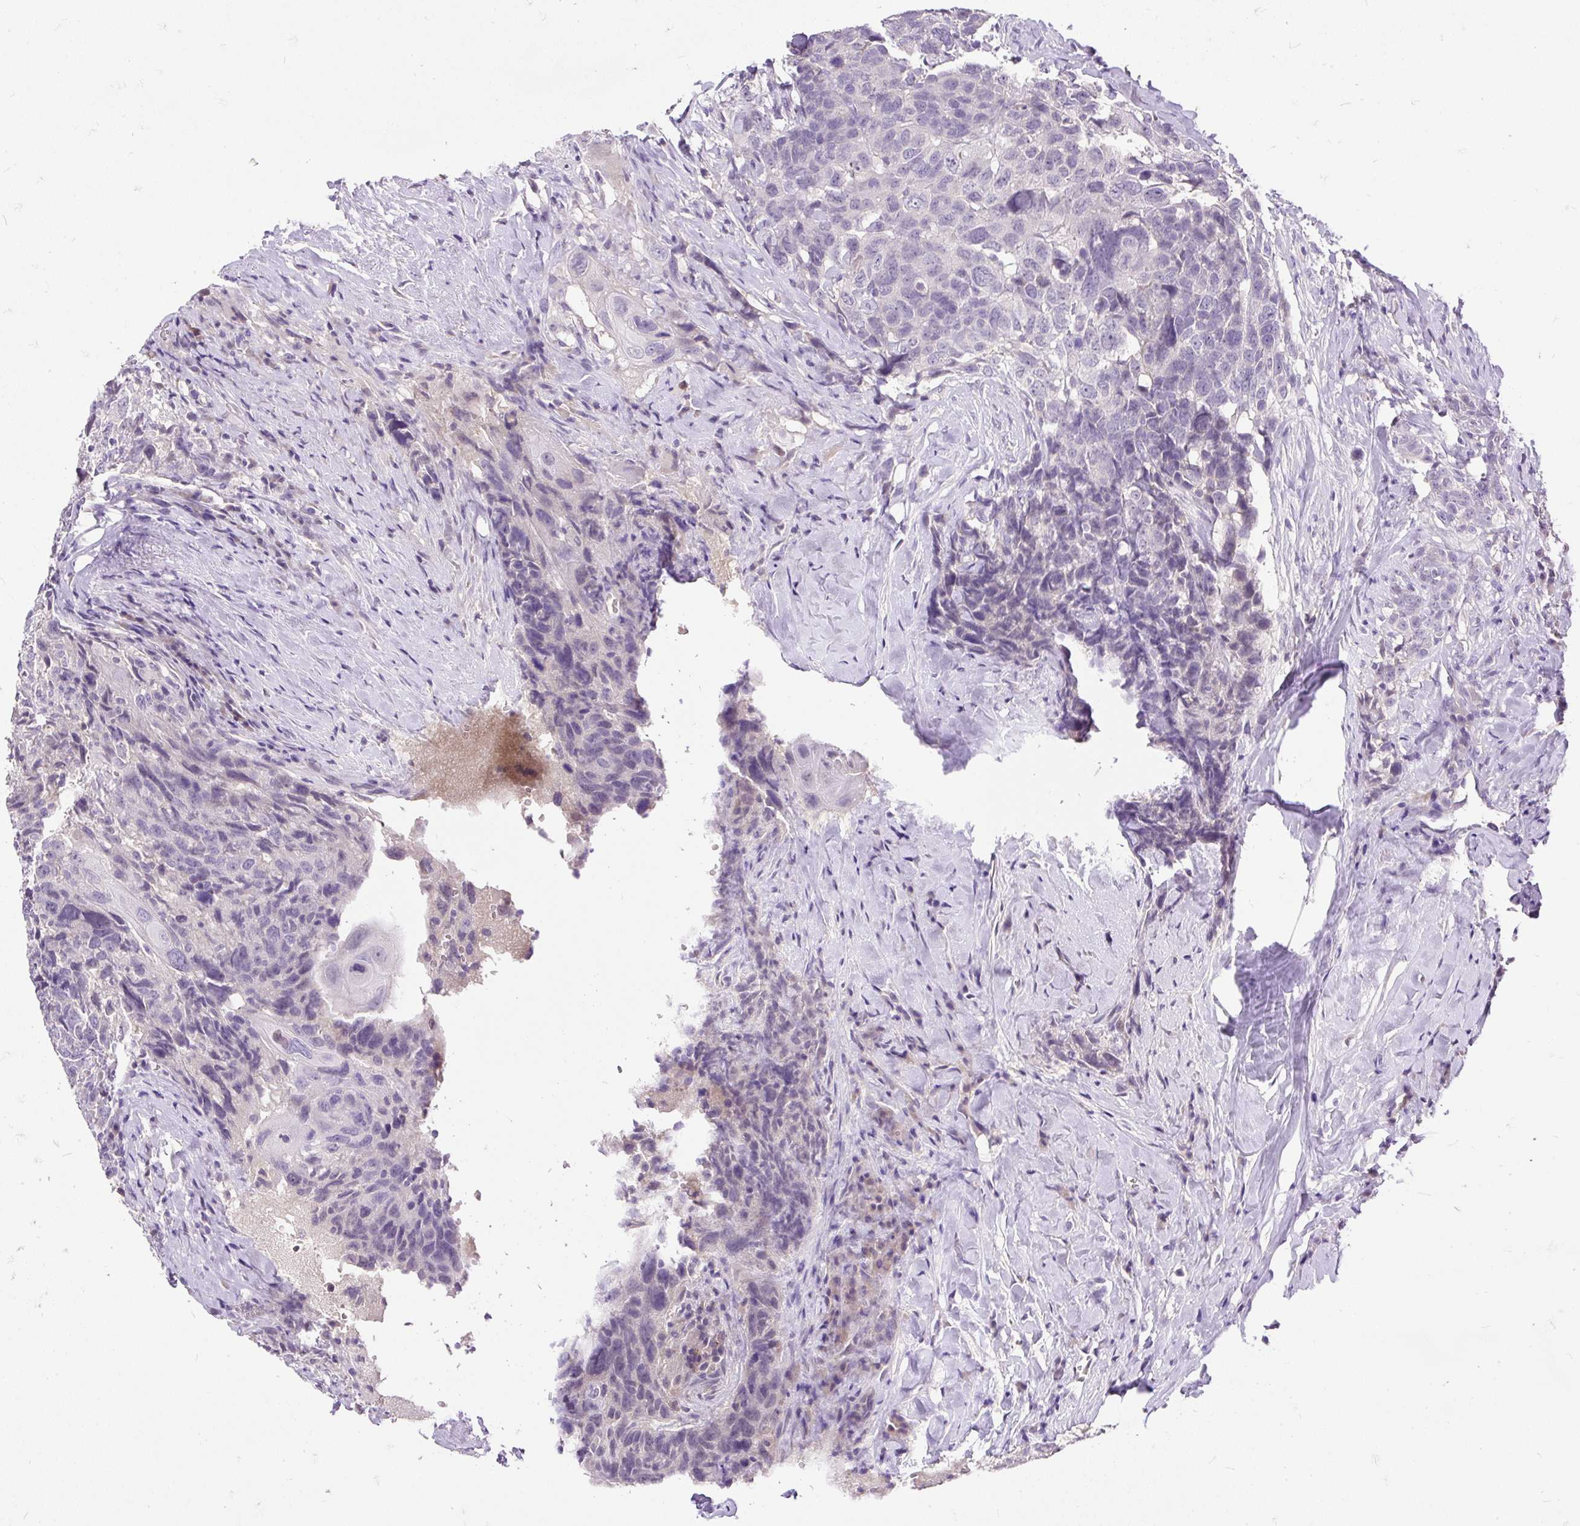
{"staining": {"intensity": "negative", "quantity": "none", "location": "none"}, "tissue": "head and neck cancer", "cell_type": "Tumor cells", "image_type": "cancer", "snomed": [{"axis": "morphology", "description": "Squamous cell carcinoma, NOS"}, {"axis": "topography", "description": "Head-Neck"}], "caption": "A histopathology image of human head and neck cancer is negative for staining in tumor cells.", "gene": "KRTAP20-3", "patient": {"sex": "male", "age": 66}}